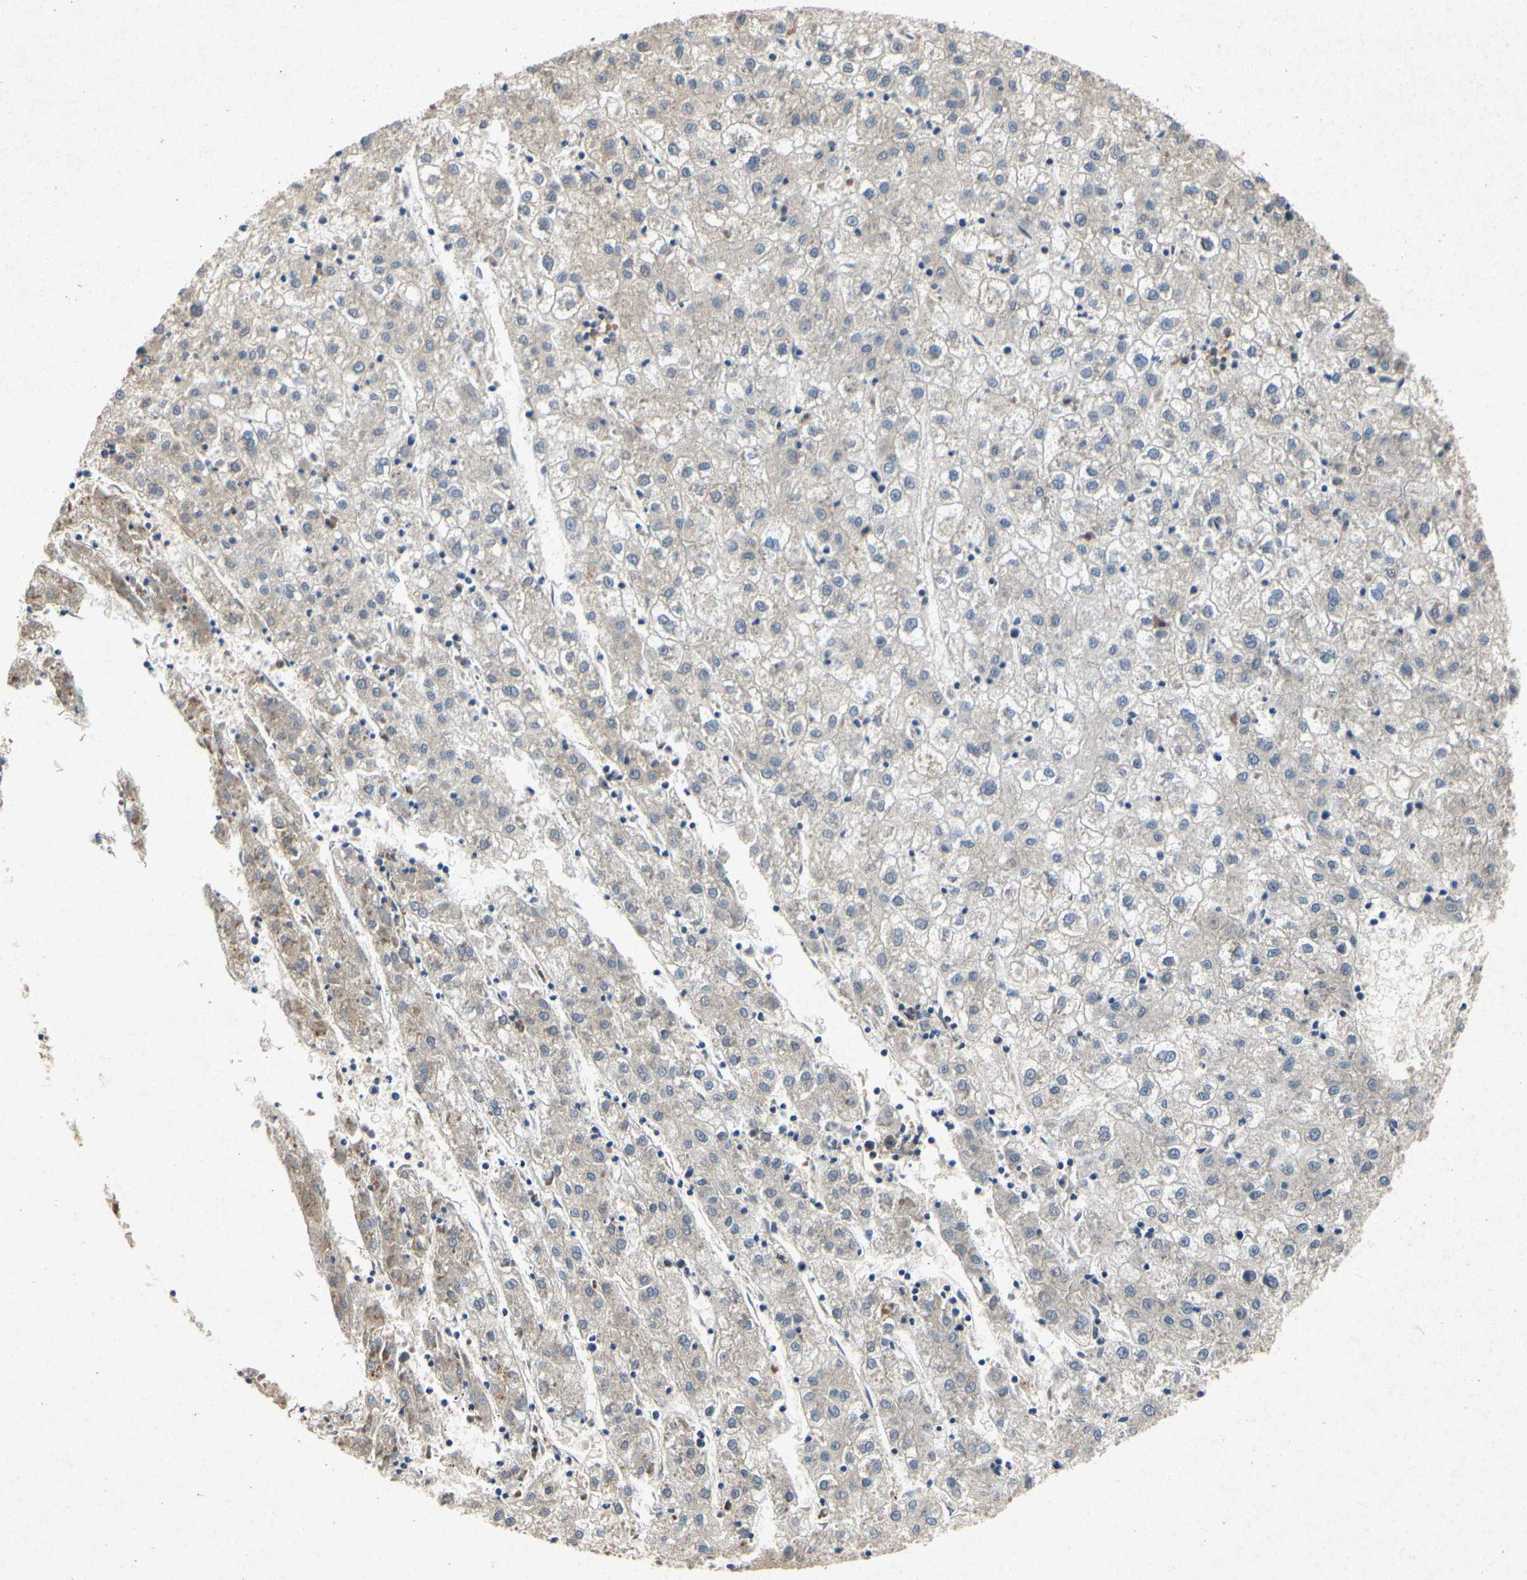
{"staining": {"intensity": "weak", "quantity": ">75%", "location": "cytoplasmic/membranous"}, "tissue": "liver cancer", "cell_type": "Tumor cells", "image_type": "cancer", "snomed": [{"axis": "morphology", "description": "Carcinoma, Hepatocellular, NOS"}, {"axis": "topography", "description": "Liver"}], "caption": "Protein staining shows weak cytoplasmic/membranous positivity in approximately >75% of tumor cells in liver hepatocellular carcinoma. (Brightfield microscopy of DAB IHC at high magnification).", "gene": "RPS6KA1", "patient": {"sex": "male", "age": 72}}